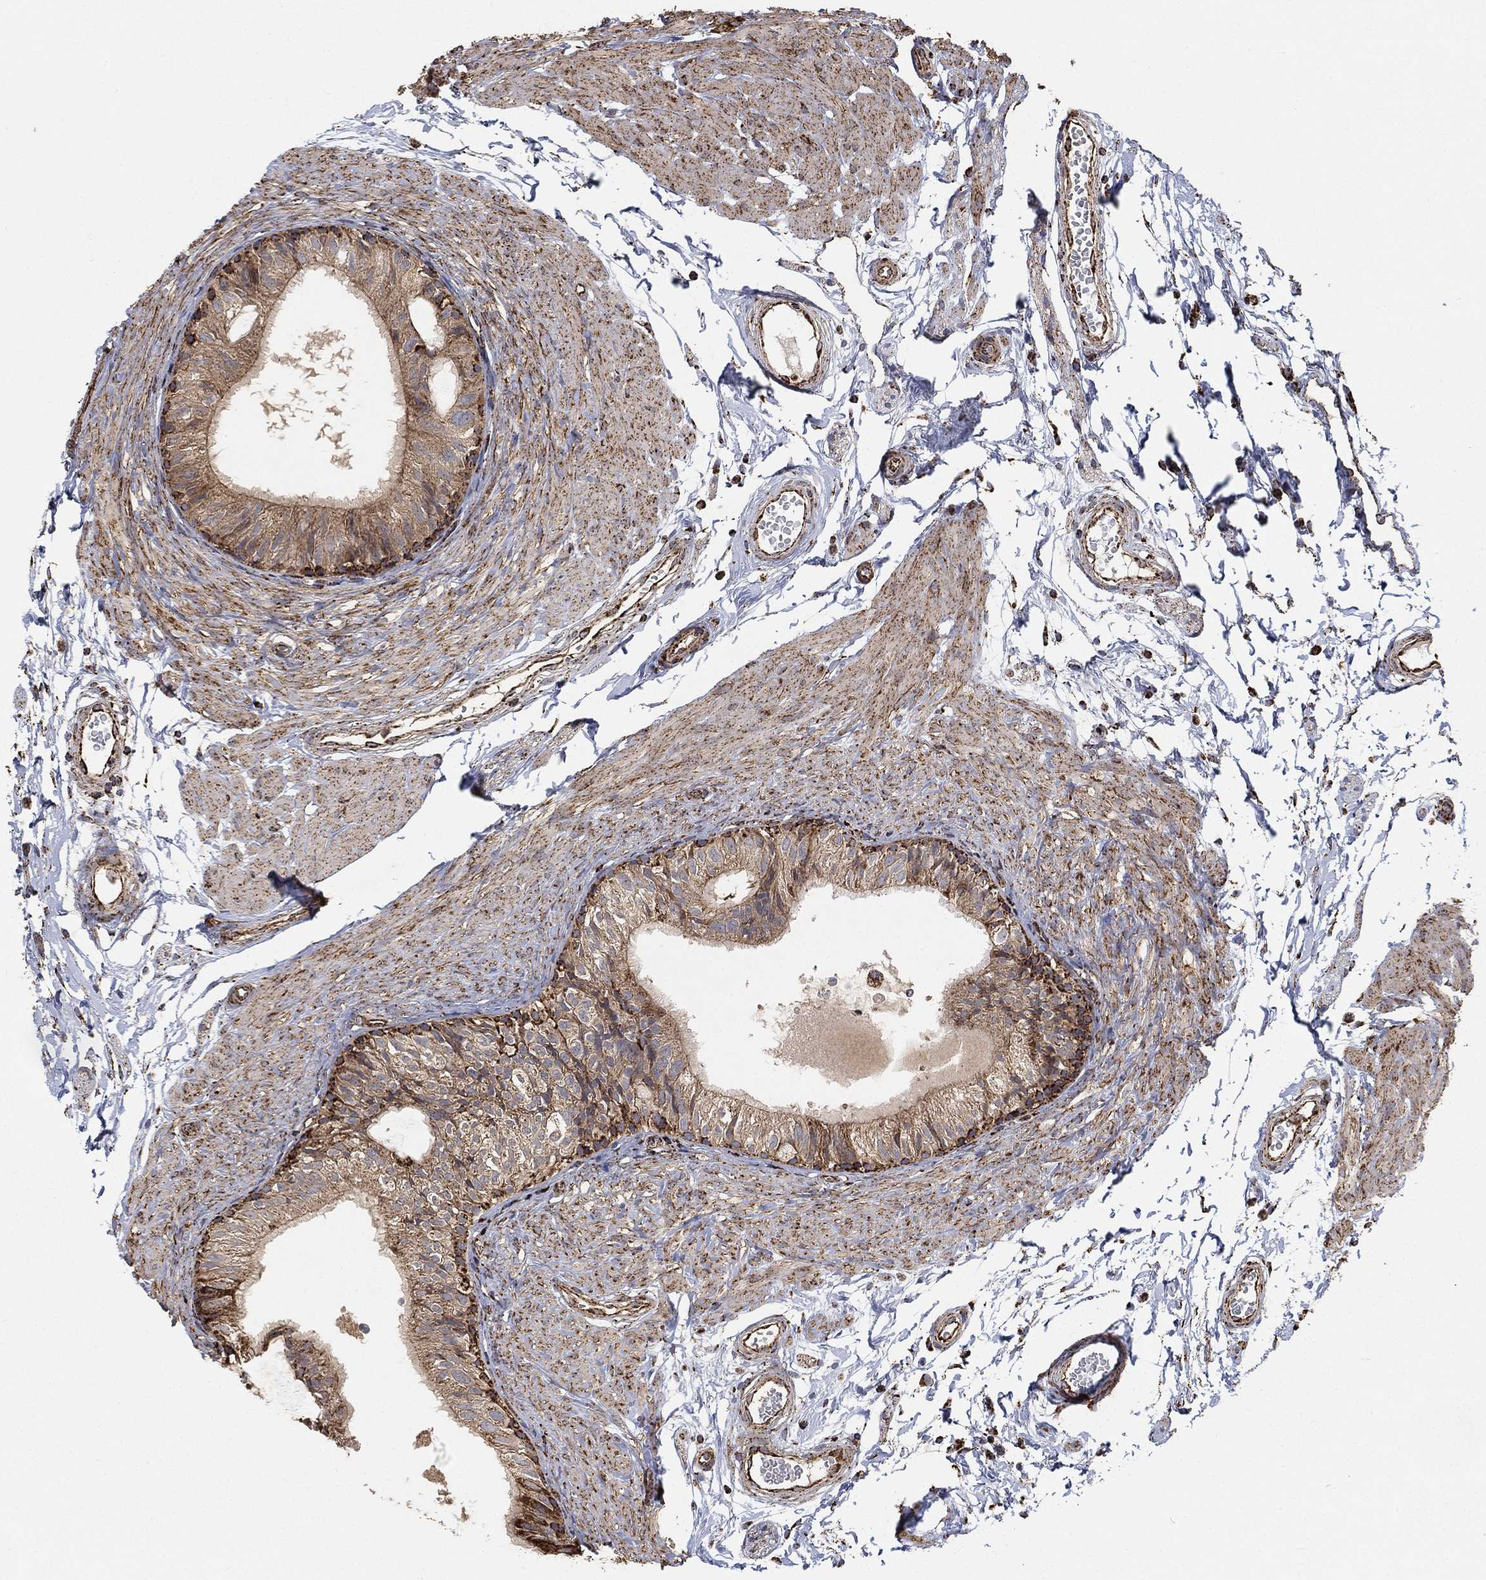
{"staining": {"intensity": "moderate", "quantity": ">75%", "location": "cytoplasmic/membranous"}, "tissue": "epididymis", "cell_type": "Glandular cells", "image_type": "normal", "snomed": [{"axis": "morphology", "description": "Normal tissue, NOS"}, {"axis": "topography", "description": "Epididymis"}], "caption": "Protein staining displays moderate cytoplasmic/membranous expression in approximately >75% of glandular cells in benign epididymis. (DAB (3,3'-diaminobenzidine) IHC with brightfield microscopy, high magnification).", "gene": "SLC38A7", "patient": {"sex": "male", "age": 22}}